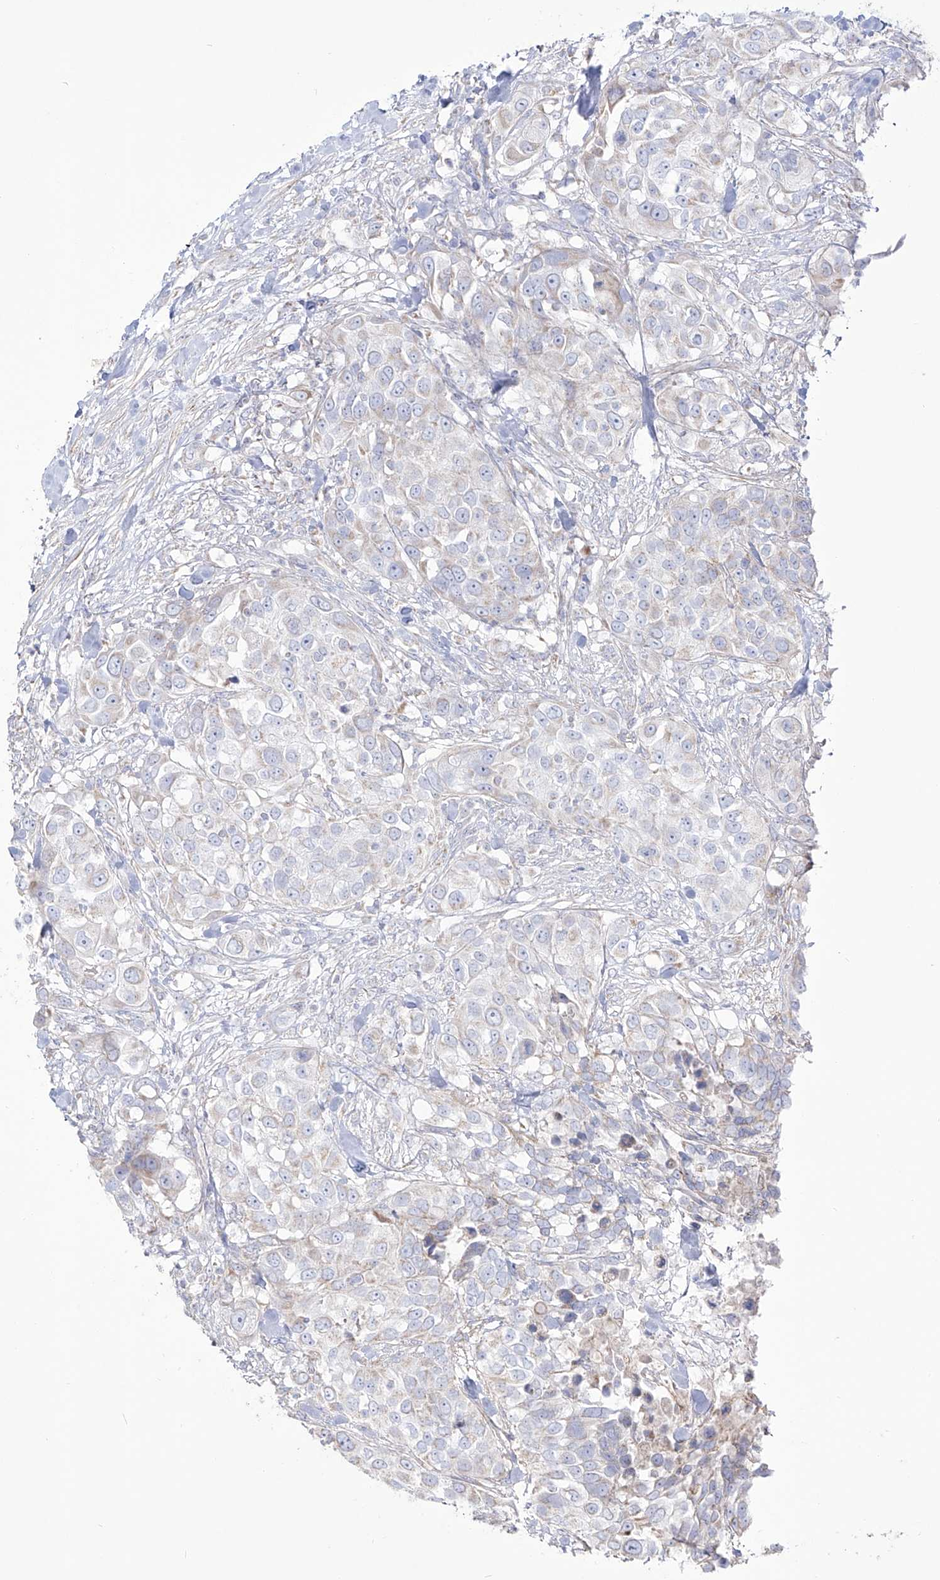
{"staining": {"intensity": "negative", "quantity": "none", "location": "none"}, "tissue": "urothelial cancer", "cell_type": "Tumor cells", "image_type": "cancer", "snomed": [{"axis": "morphology", "description": "Urothelial carcinoma, High grade"}, {"axis": "topography", "description": "Urinary bladder"}], "caption": "This is an immunohistochemistry histopathology image of urothelial carcinoma (high-grade). There is no positivity in tumor cells.", "gene": "RCHY1", "patient": {"sex": "female", "age": 80}}